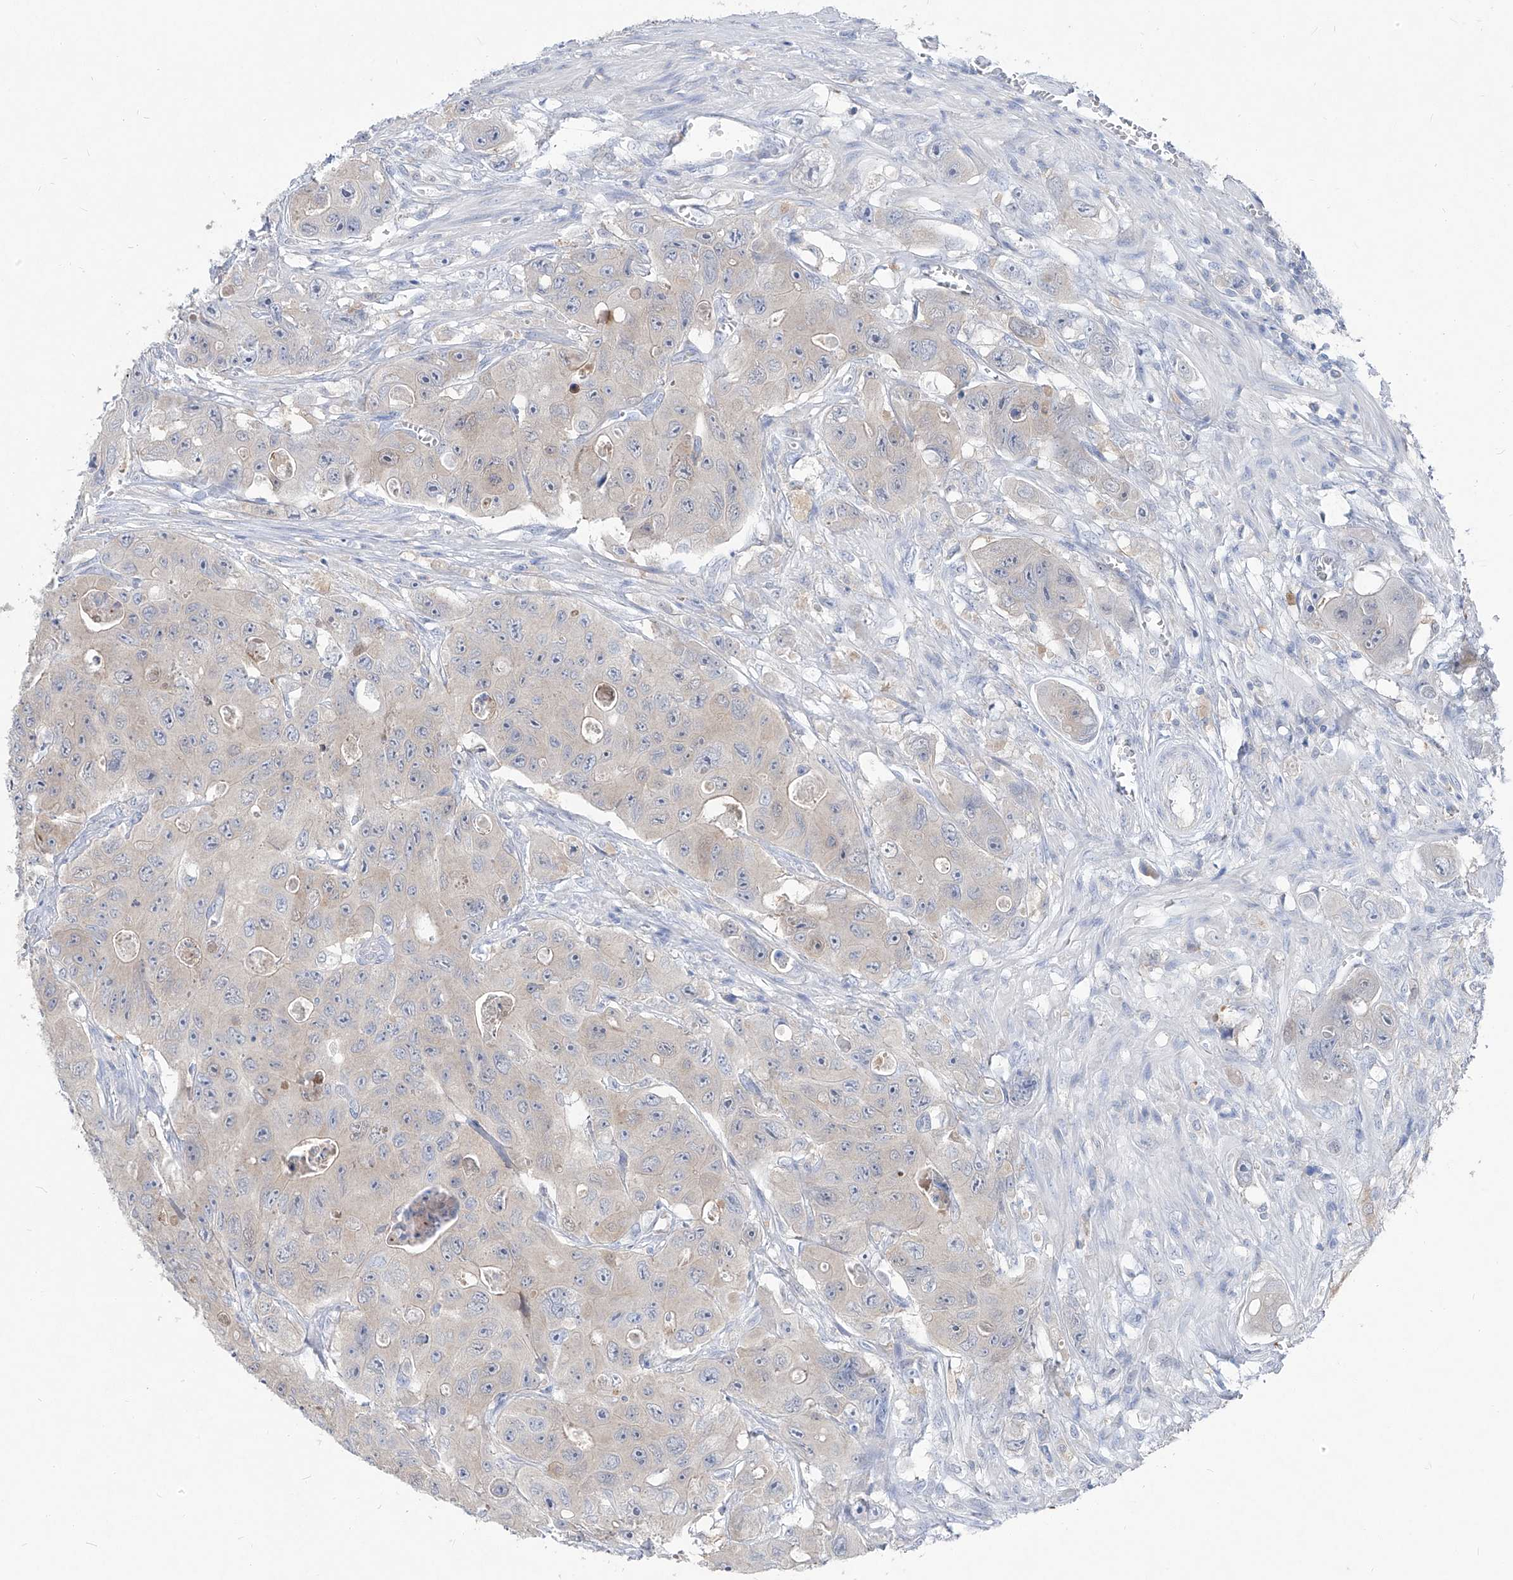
{"staining": {"intensity": "moderate", "quantity": "<25%", "location": "cytoplasmic/membranous"}, "tissue": "colorectal cancer", "cell_type": "Tumor cells", "image_type": "cancer", "snomed": [{"axis": "morphology", "description": "Adenocarcinoma, NOS"}, {"axis": "topography", "description": "Colon"}], "caption": "Human adenocarcinoma (colorectal) stained with a protein marker displays moderate staining in tumor cells.", "gene": "UFL1", "patient": {"sex": "female", "age": 46}}